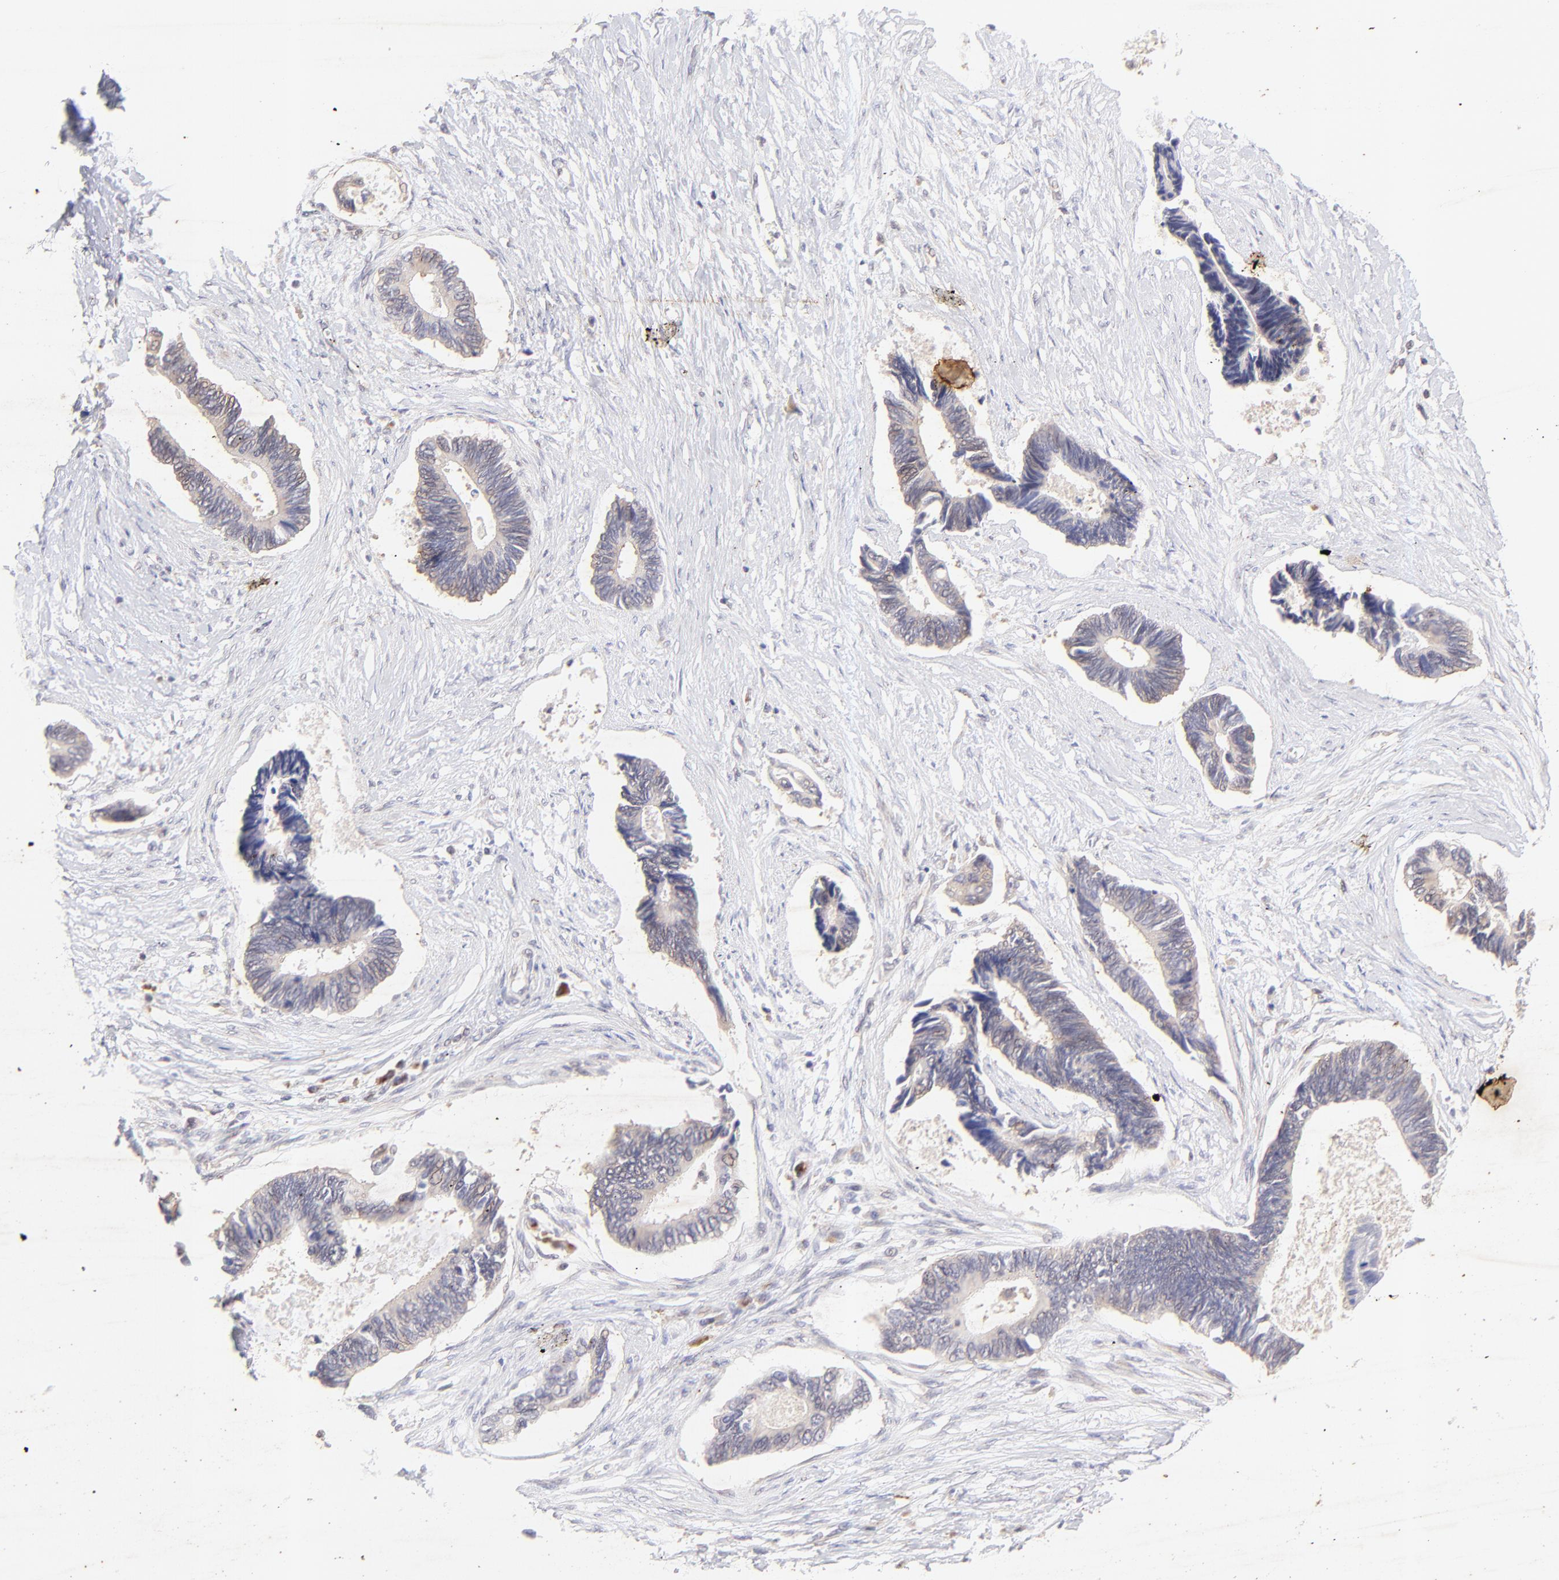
{"staining": {"intensity": "weak", "quantity": ">75%", "location": "cytoplasmic/membranous"}, "tissue": "pancreatic cancer", "cell_type": "Tumor cells", "image_type": "cancer", "snomed": [{"axis": "morphology", "description": "Adenocarcinoma, NOS"}, {"axis": "topography", "description": "Pancreas"}], "caption": "Immunohistochemical staining of human pancreatic adenocarcinoma demonstrates weak cytoplasmic/membranous protein expression in about >75% of tumor cells.", "gene": "TNRC6B", "patient": {"sex": "female", "age": 70}}